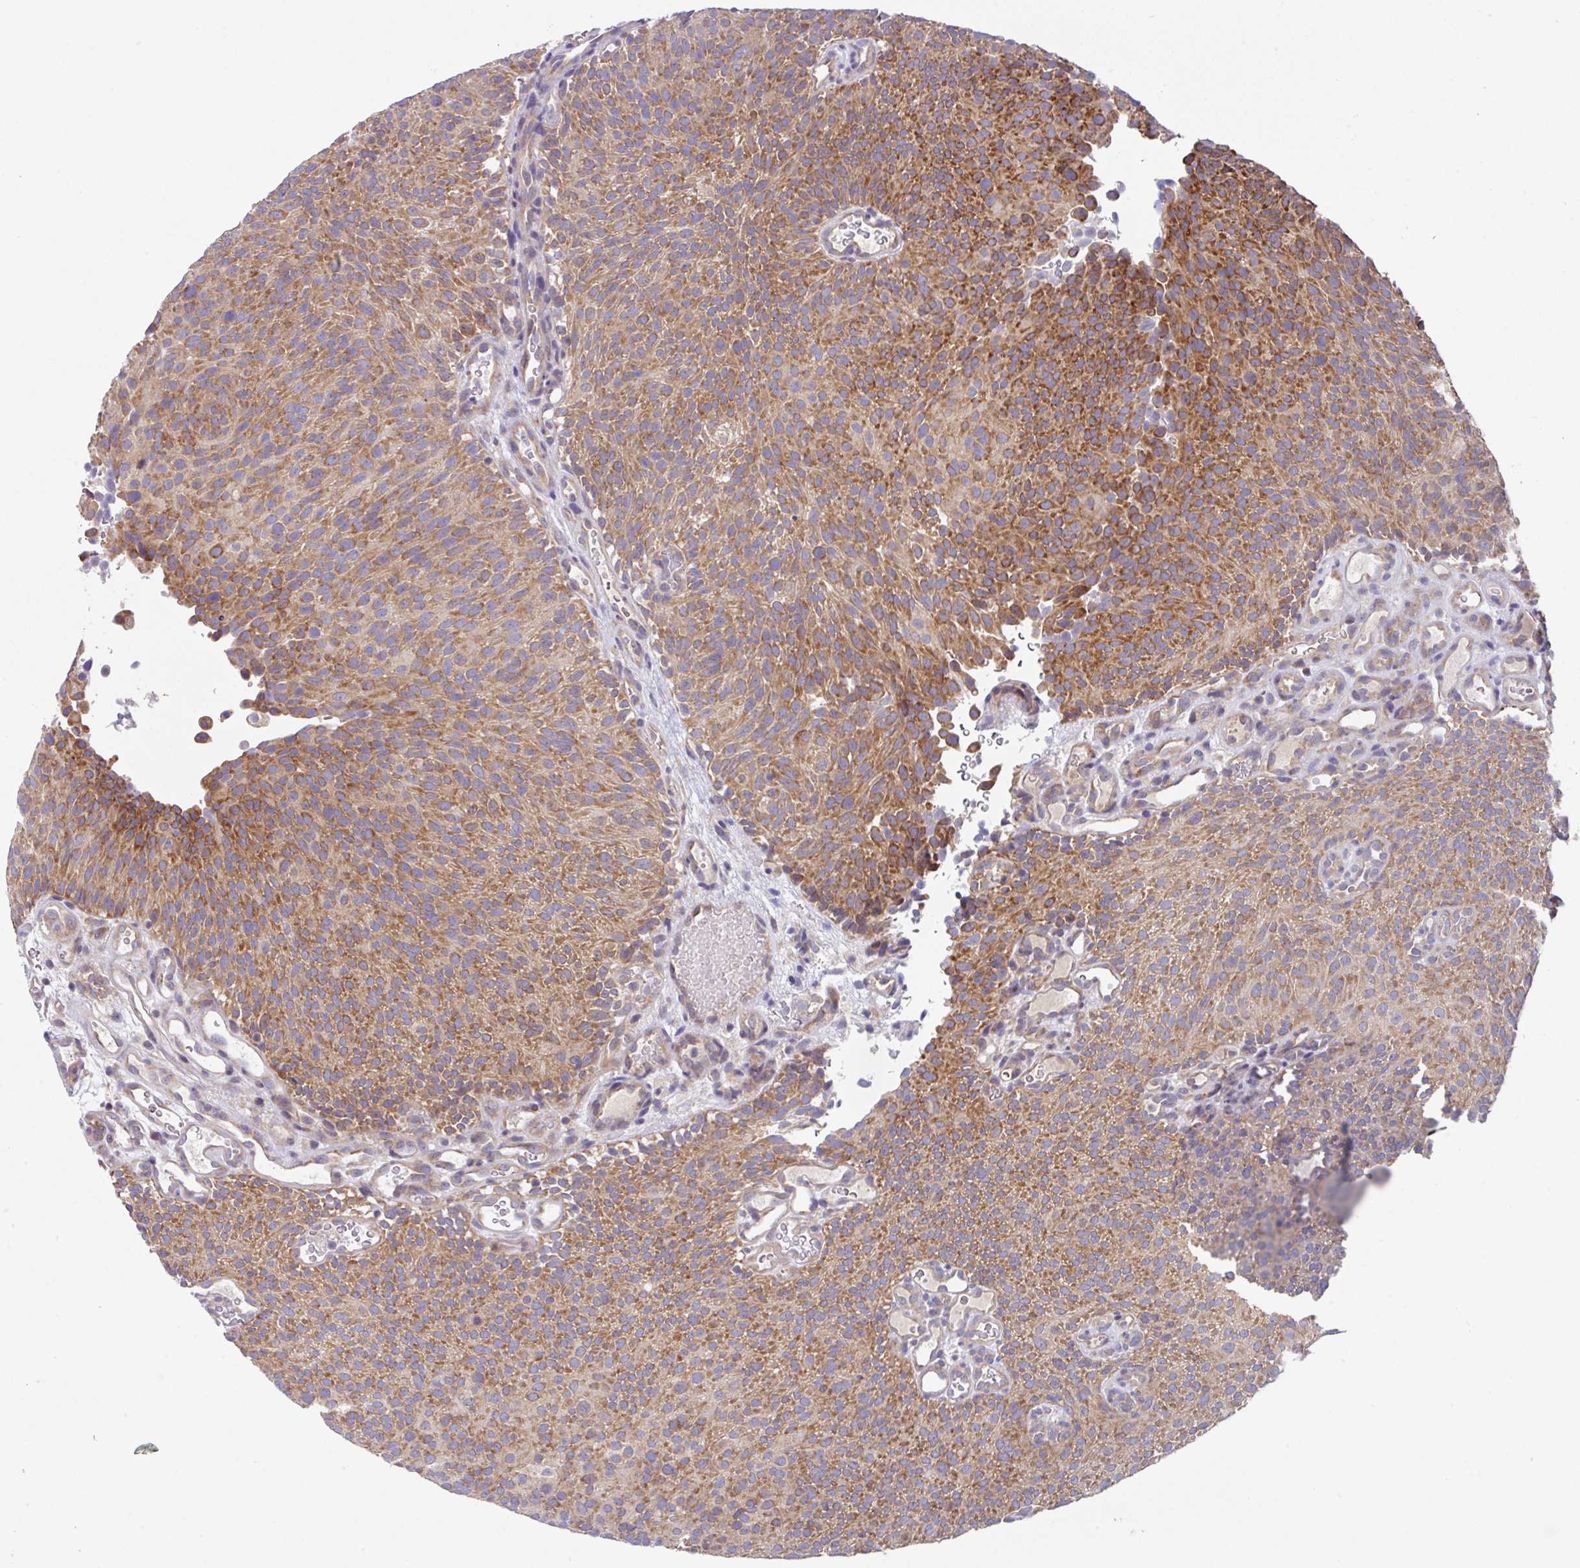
{"staining": {"intensity": "strong", "quantity": "25%-75%", "location": "cytoplasmic/membranous"}, "tissue": "urothelial cancer", "cell_type": "Tumor cells", "image_type": "cancer", "snomed": [{"axis": "morphology", "description": "Urothelial carcinoma, Low grade"}, {"axis": "topography", "description": "Urinary bladder"}], "caption": "Urothelial cancer tissue demonstrates strong cytoplasmic/membranous staining in about 25%-75% of tumor cells", "gene": "EIF4B", "patient": {"sex": "male", "age": 78}}